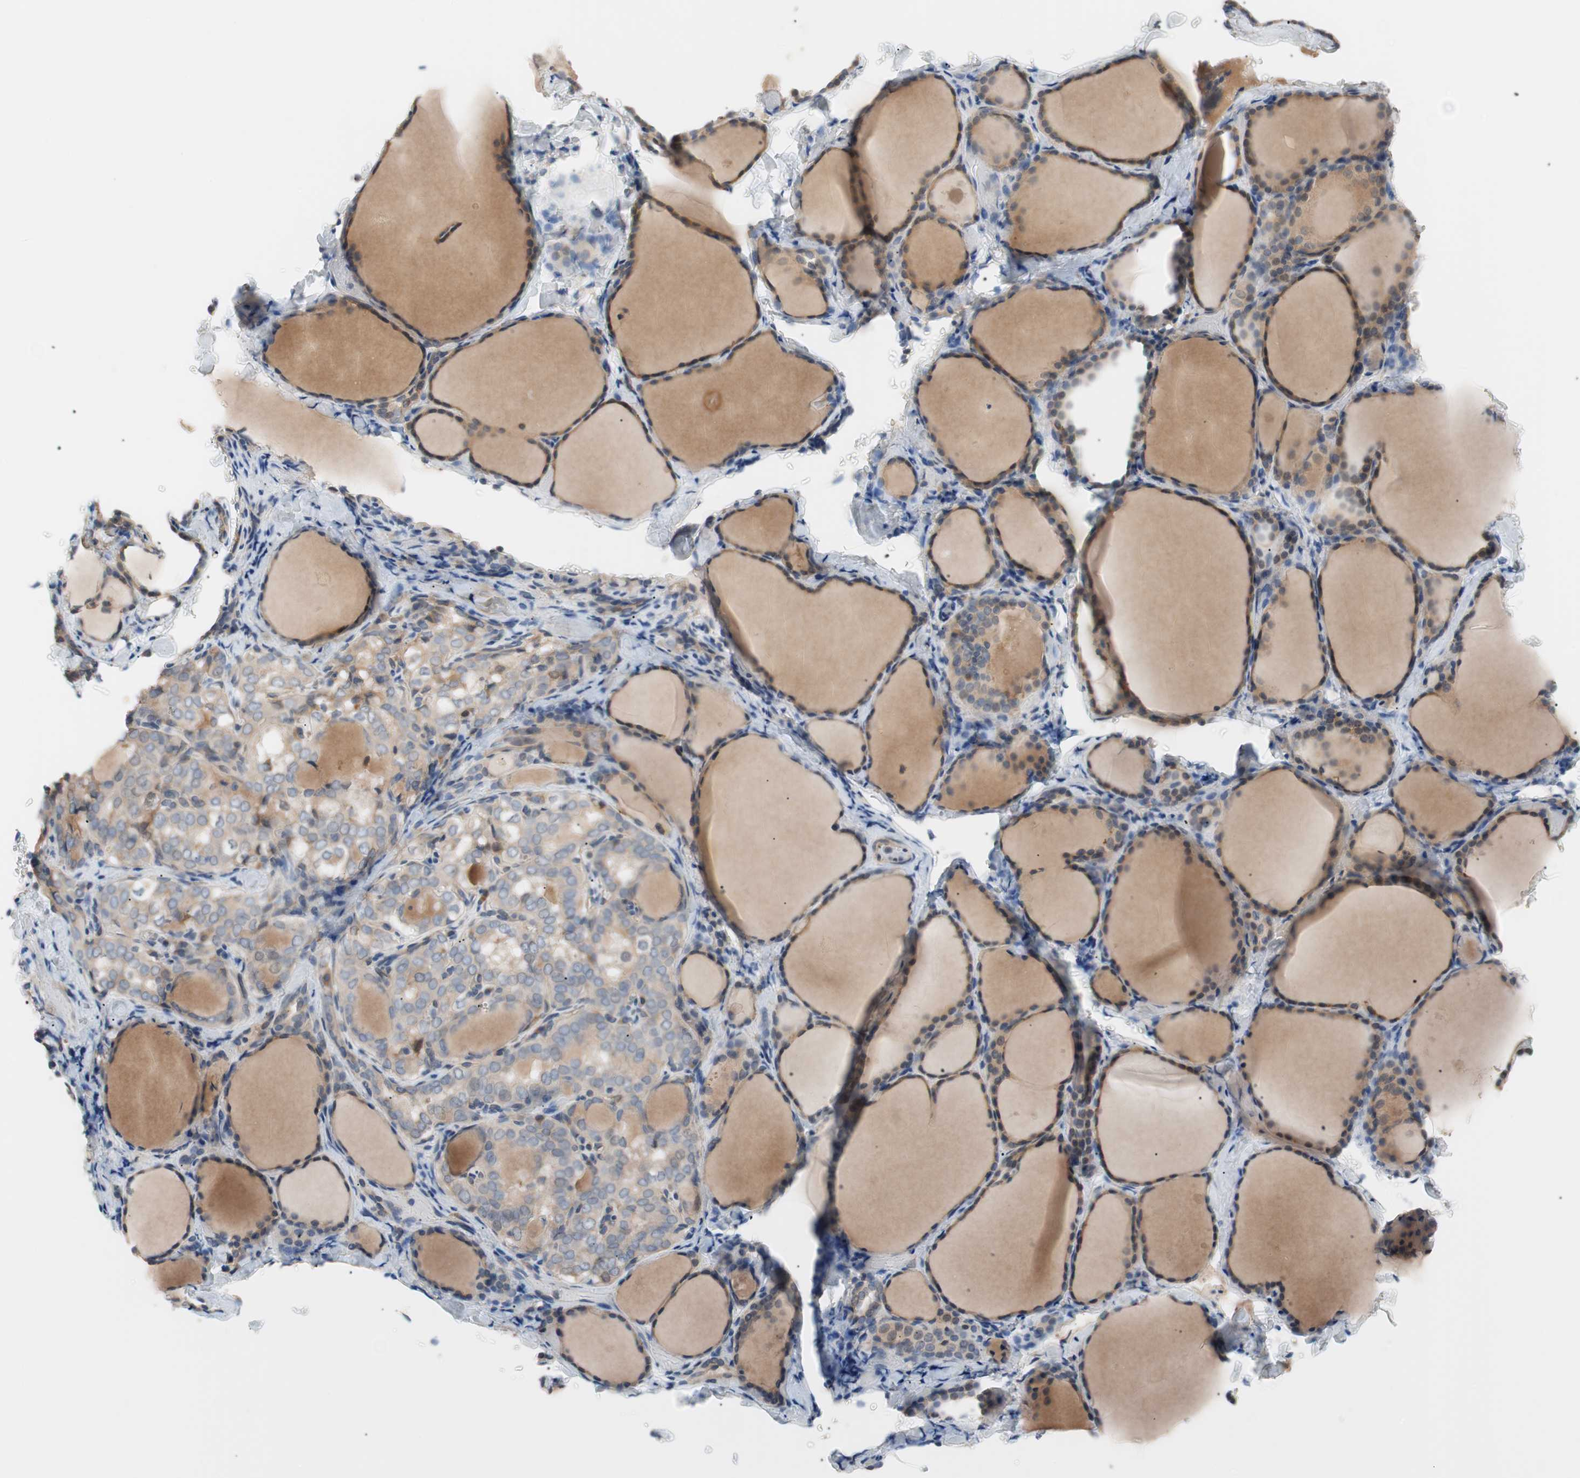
{"staining": {"intensity": "moderate", "quantity": ">75%", "location": "cytoplasmic/membranous"}, "tissue": "thyroid gland", "cell_type": "Glandular cells", "image_type": "normal", "snomed": [{"axis": "morphology", "description": "Normal tissue, NOS"}, {"axis": "morphology", "description": "Papillary adenocarcinoma, NOS"}, {"axis": "topography", "description": "Thyroid gland"}], "caption": "Immunohistochemical staining of benign human thyroid gland exhibits moderate cytoplasmic/membranous protein staining in approximately >75% of glandular cells.", "gene": "FADS2", "patient": {"sex": "female", "age": 30}}